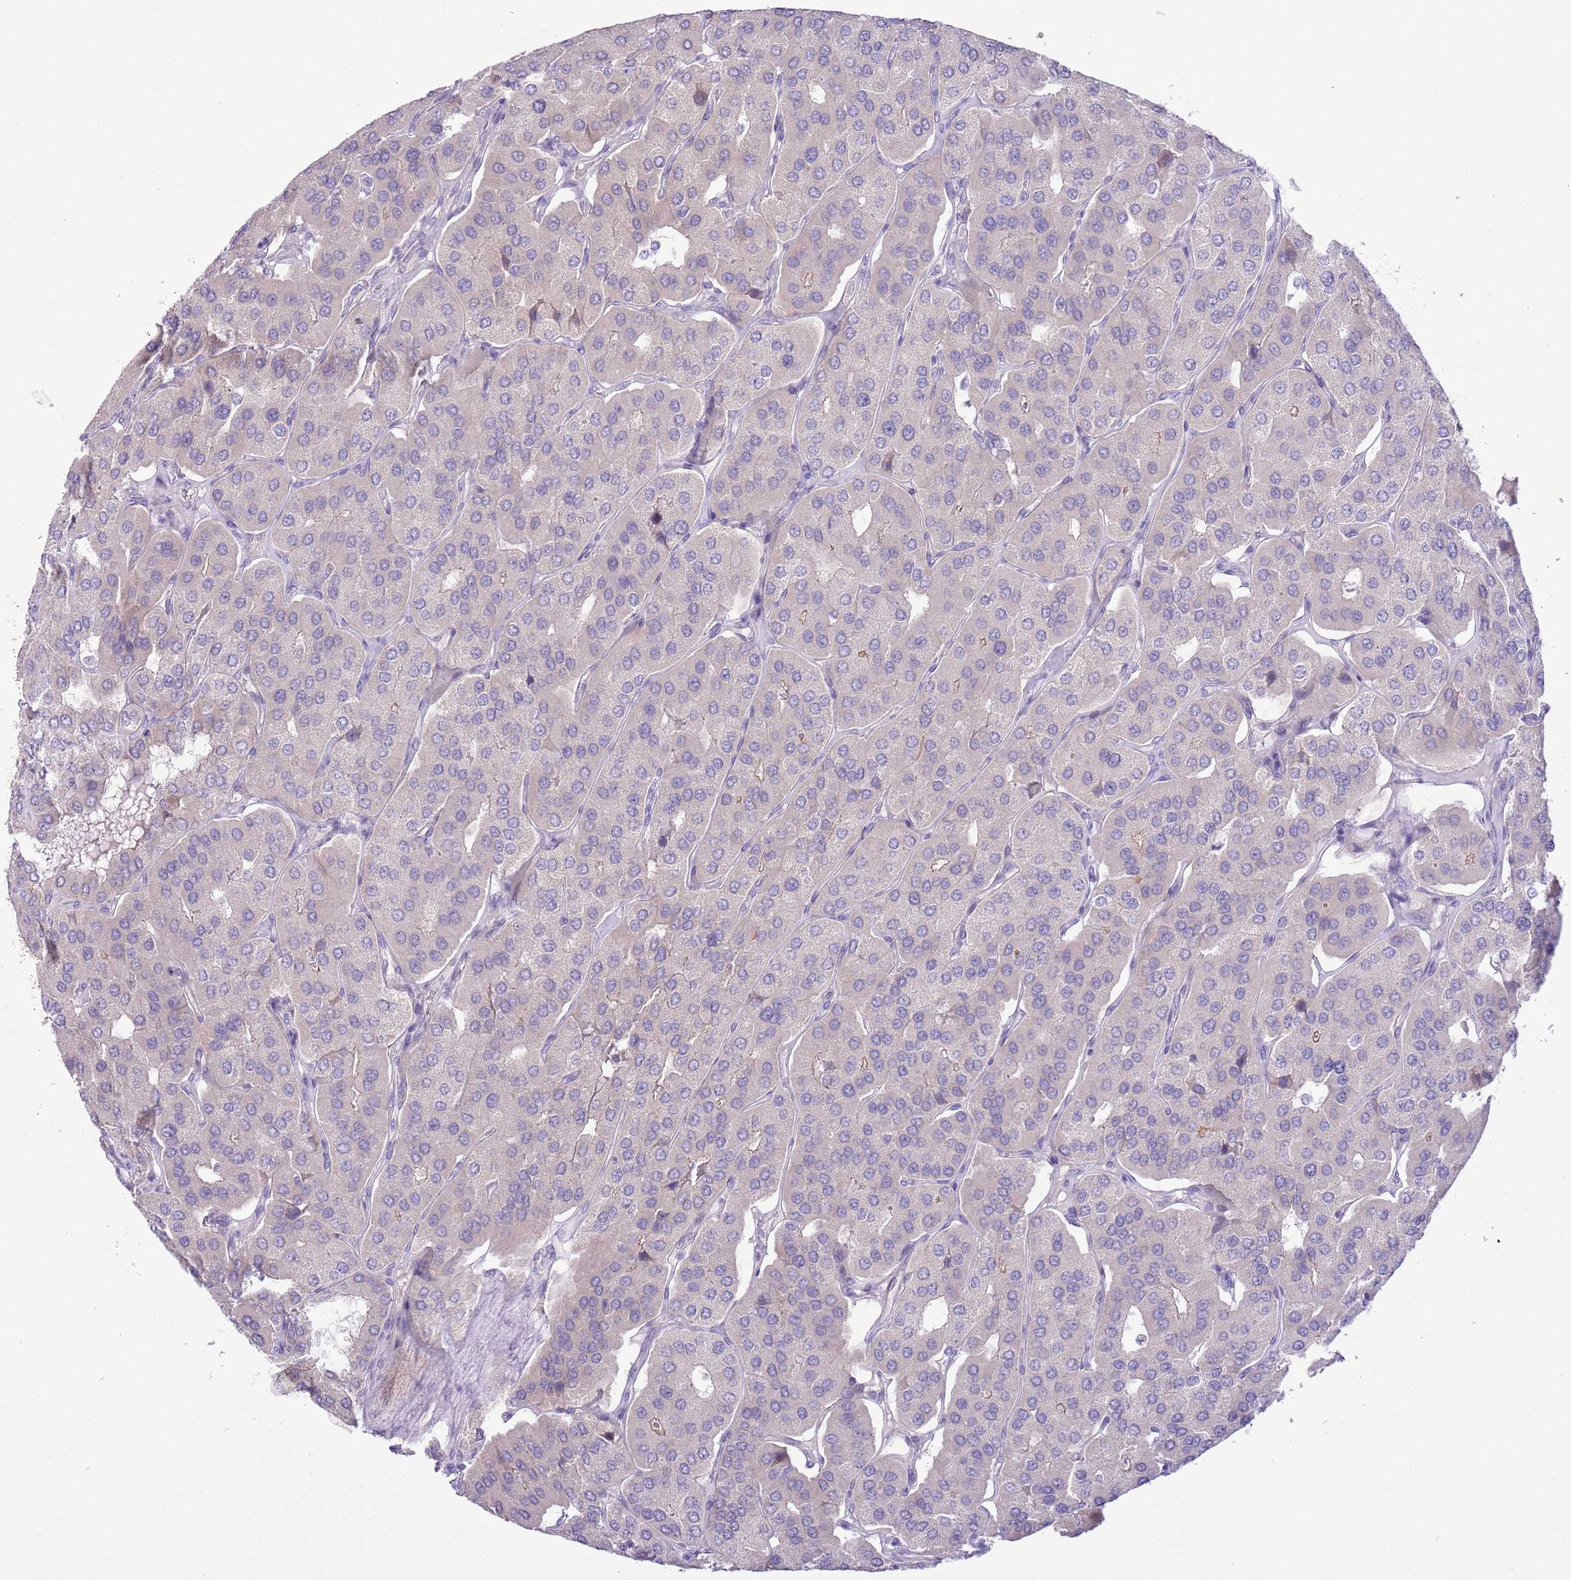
{"staining": {"intensity": "negative", "quantity": "none", "location": "none"}, "tissue": "parathyroid gland", "cell_type": "Glandular cells", "image_type": "normal", "snomed": [{"axis": "morphology", "description": "Normal tissue, NOS"}, {"axis": "morphology", "description": "Adenoma, NOS"}, {"axis": "topography", "description": "Parathyroid gland"}], "caption": "Immunohistochemistry image of unremarkable parathyroid gland: parathyroid gland stained with DAB exhibits no significant protein positivity in glandular cells. (Stains: DAB (3,3'-diaminobenzidine) immunohistochemistry (IHC) with hematoxylin counter stain, Microscopy: brightfield microscopy at high magnification).", "gene": "FBRSL1", "patient": {"sex": "female", "age": 86}}